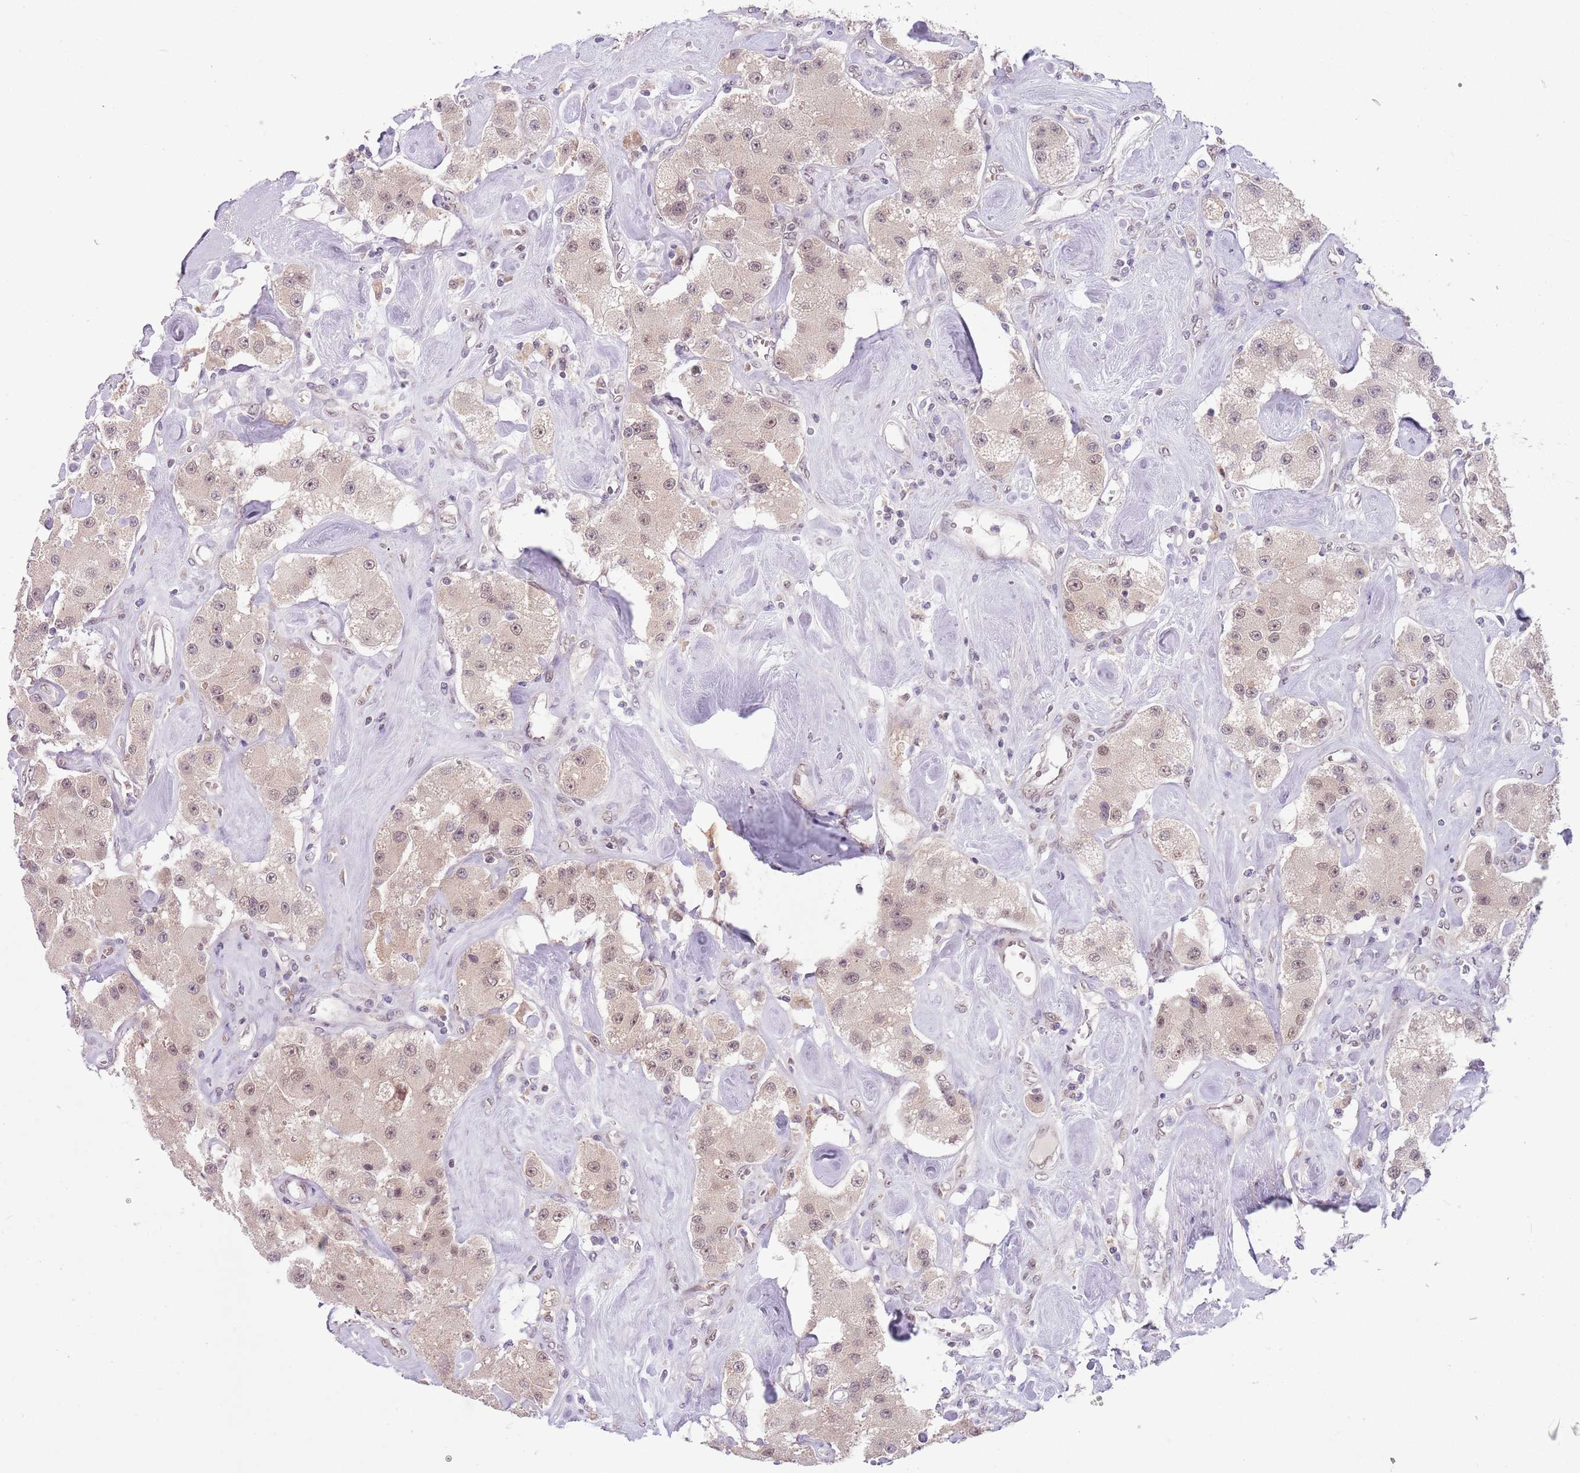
{"staining": {"intensity": "weak", "quantity": "<25%", "location": "cytoplasmic/membranous,nuclear"}, "tissue": "carcinoid", "cell_type": "Tumor cells", "image_type": "cancer", "snomed": [{"axis": "morphology", "description": "Carcinoid, malignant, NOS"}, {"axis": "topography", "description": "Pancreas"}], "caption": "Tumor cells show no significant positivity in carcinoid. (Immunohistochemistry (ihc), brightfield microscopy, high magnification).", "gene": "TM2D1", "patient": {"sex": "male", "age": 41}}